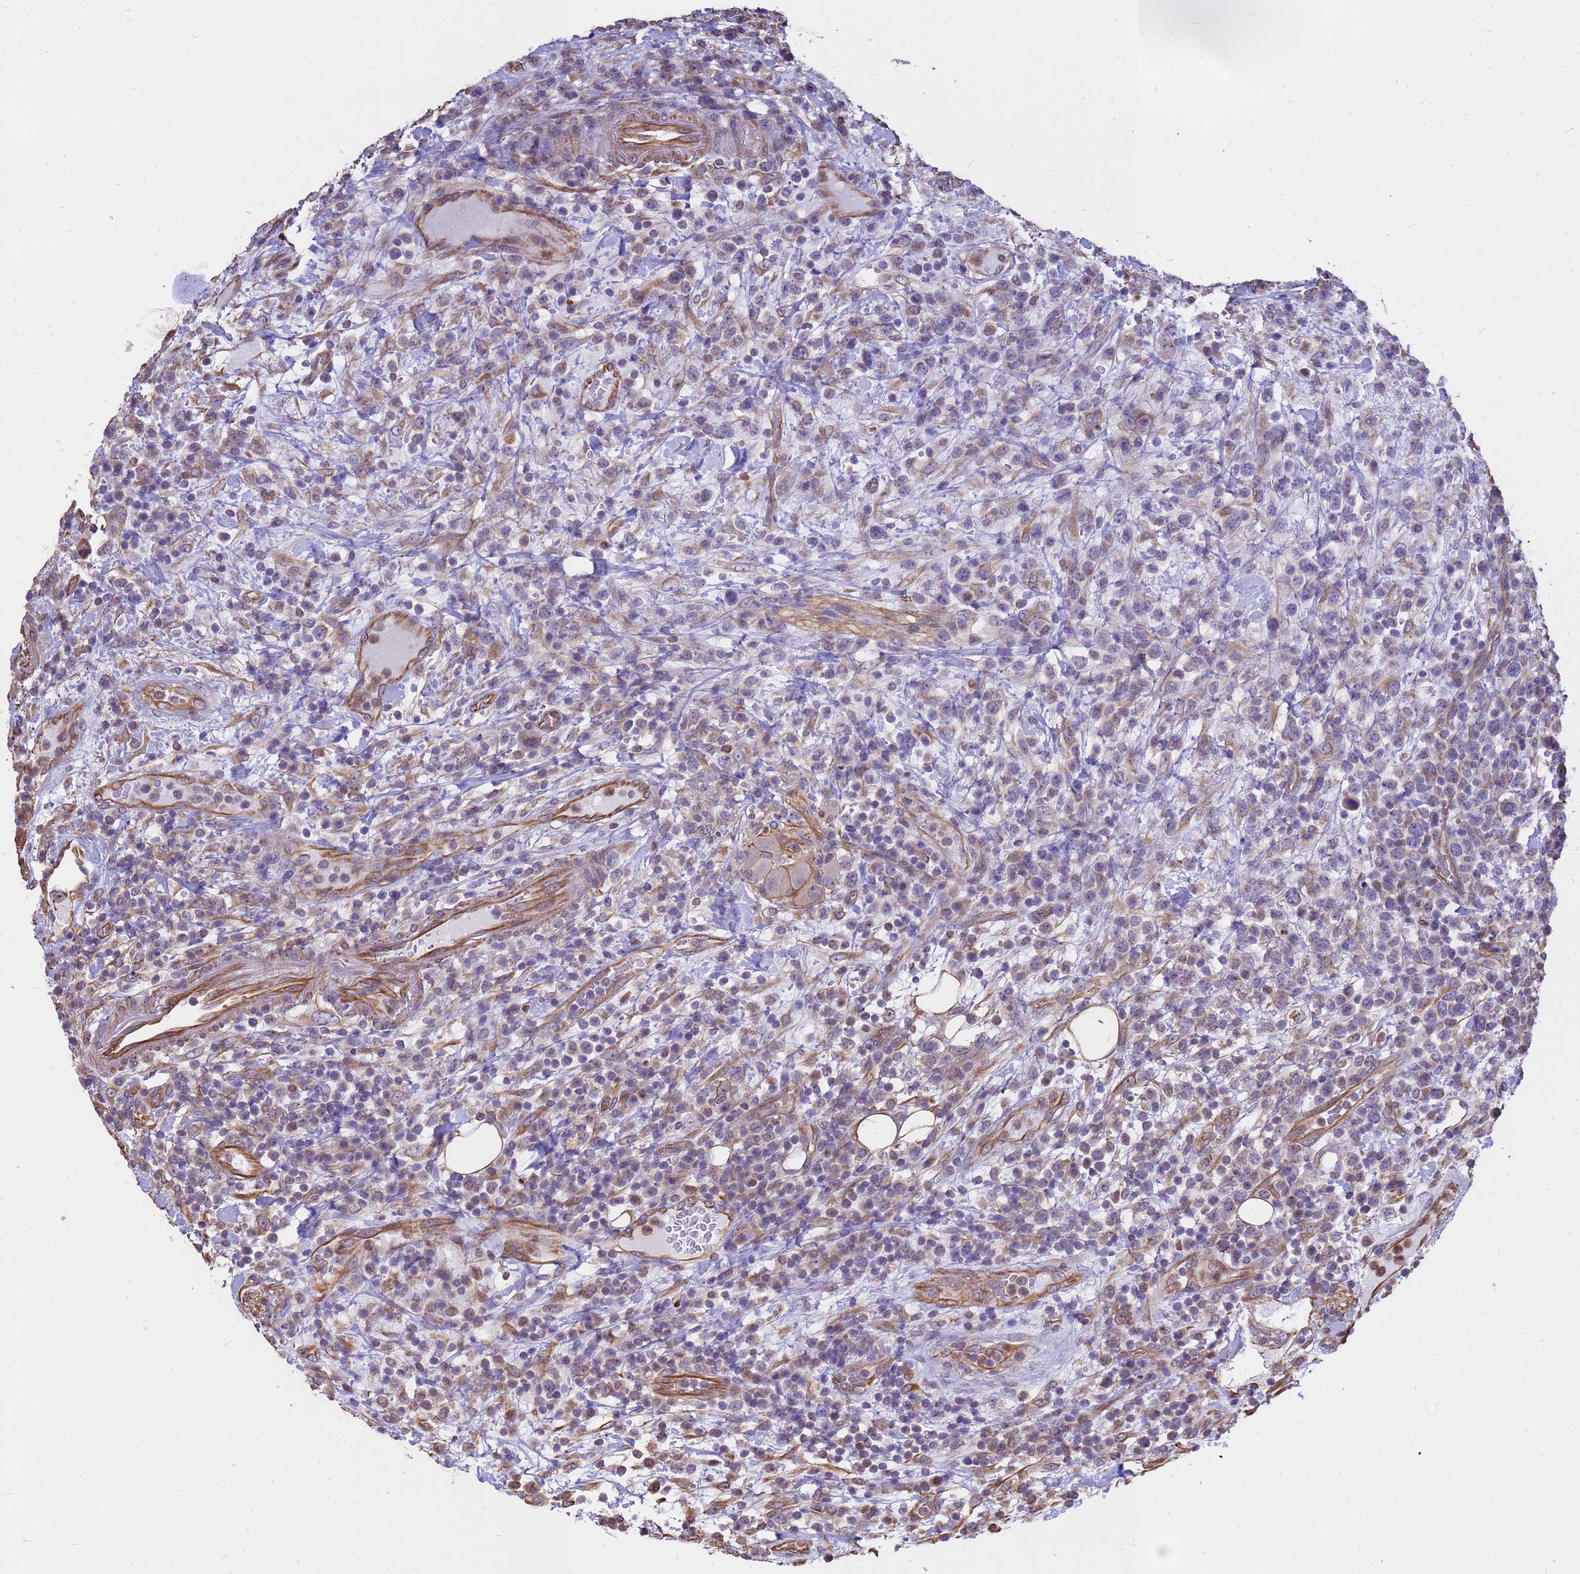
{"staining": {"intensity": "weak", "quantity": "25%-75%", "location": "cytoplasmic/membranous"}, "tissue": "lymphoma", "cell_type": "Tumor cells", "image_type": "cancer", "snomed": [{"axis": "morphology", "description": "Malignant lymphoma, non-Hodgkin's type, High grade"}, {"axis": "topography", "description": "Colon"}], "caption": "Lymphoma tissue demonstrates weak cytoplasmic/membranous positivity in approximately 25%-75% of tumor cells, visualized by immunohistochemistry. (DAB = brown stain, brightfield microscopy at high magnification).", "gene": "TCEAL3", "patient": {"sex": "female", "age": 53}}